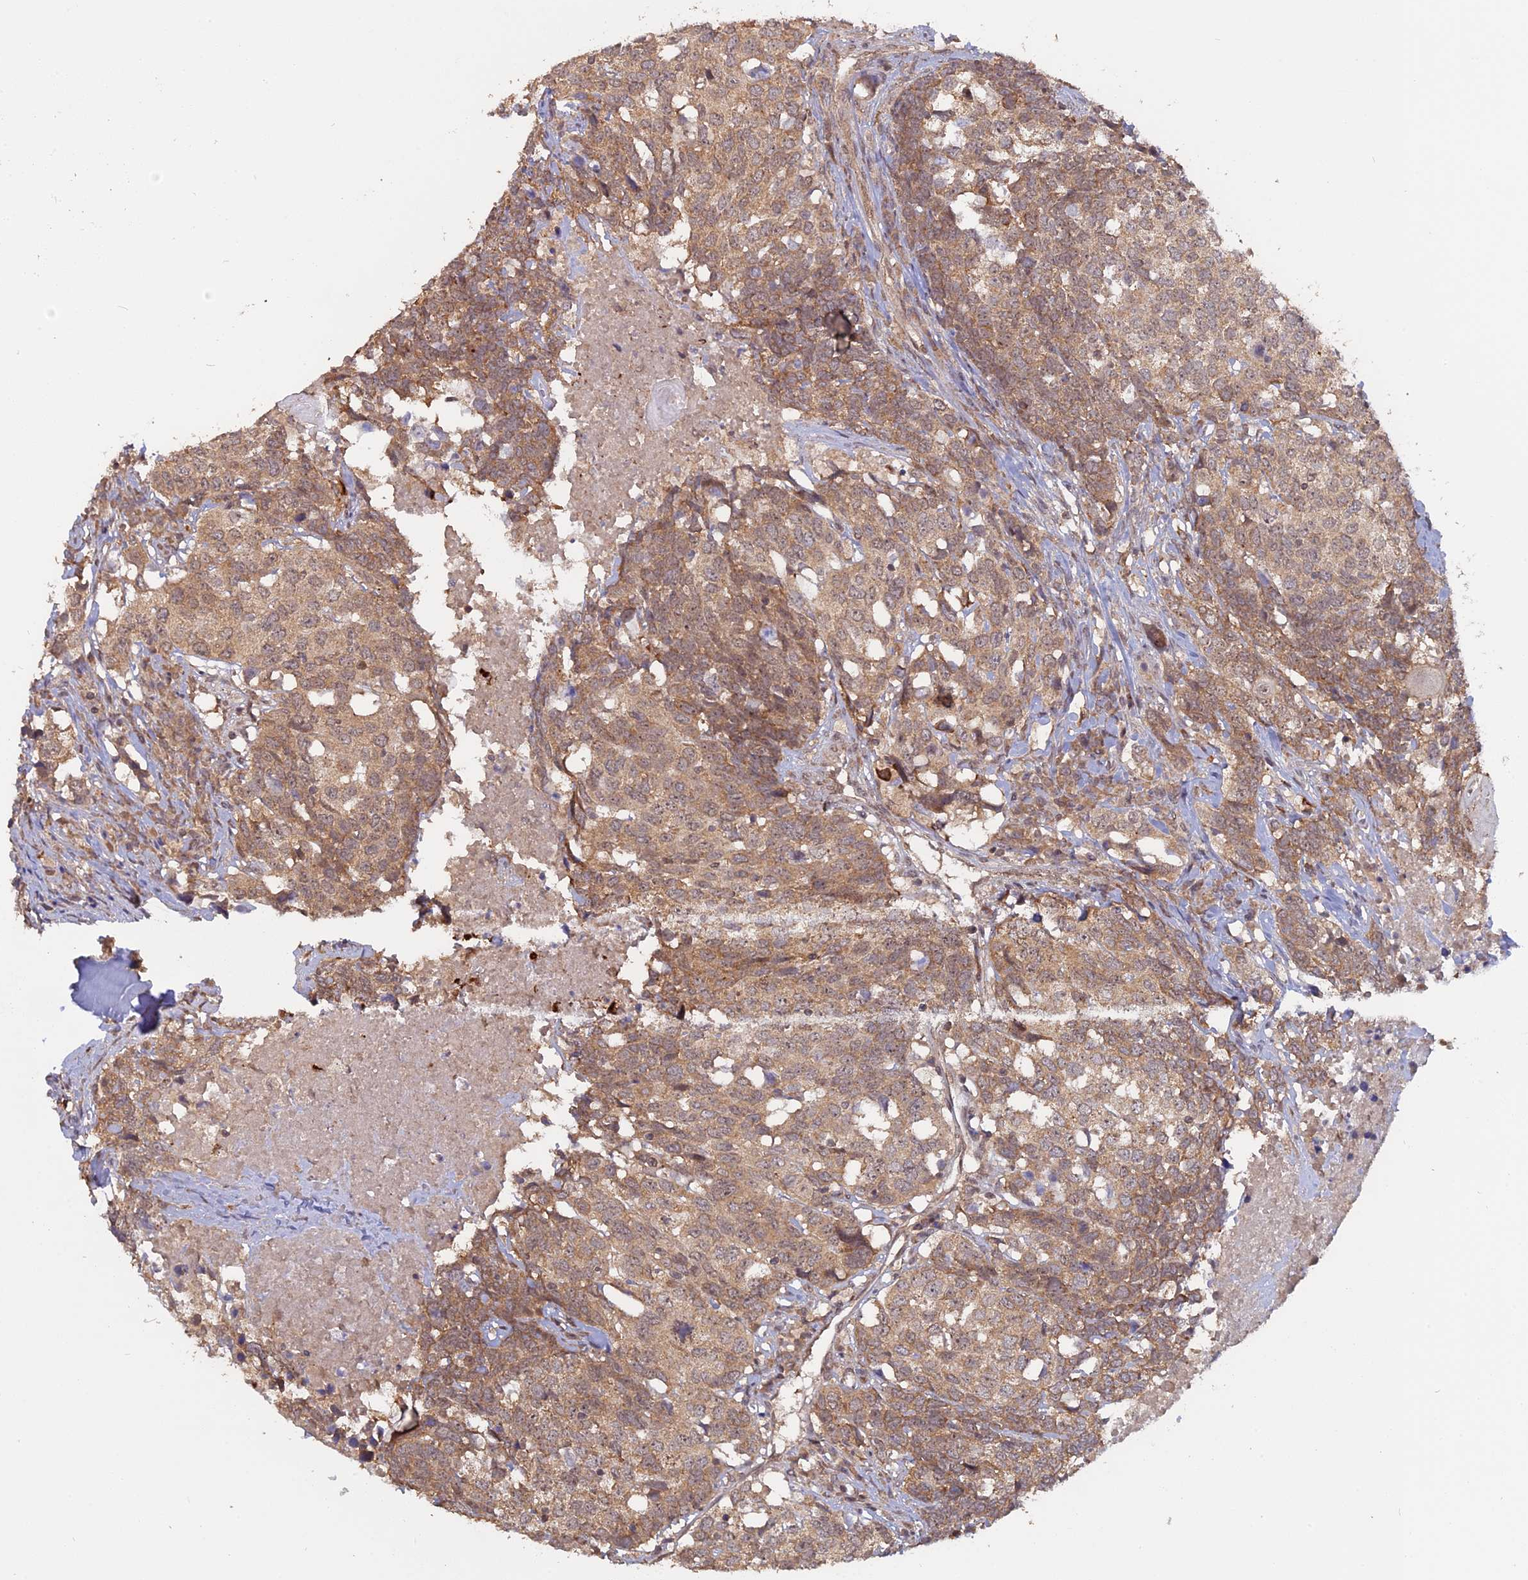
{"staining": {"intensity": "moderate", "quantity": ">75%", "location": "cytoplasmic/membranous"}, "tissue": "head and neck cancer", "cell_type": "Tumor cells", "image_type": "cancer", "snomed": [{"axis": "morphology", "description": "Squamous cell carcinoma, NOS"}, {"axis": "topography", "description": "Head-Neck"}], "caption": "This micrograph demonstrates immunohistochemistry staining of squamous cell carcinoma (head and neck), with medium moderate cytoplasmic/membranous positivity in approximately >75% of tumor cells.", "gene": "PKIG", "patient": {"sex": "male", "age": 66}}